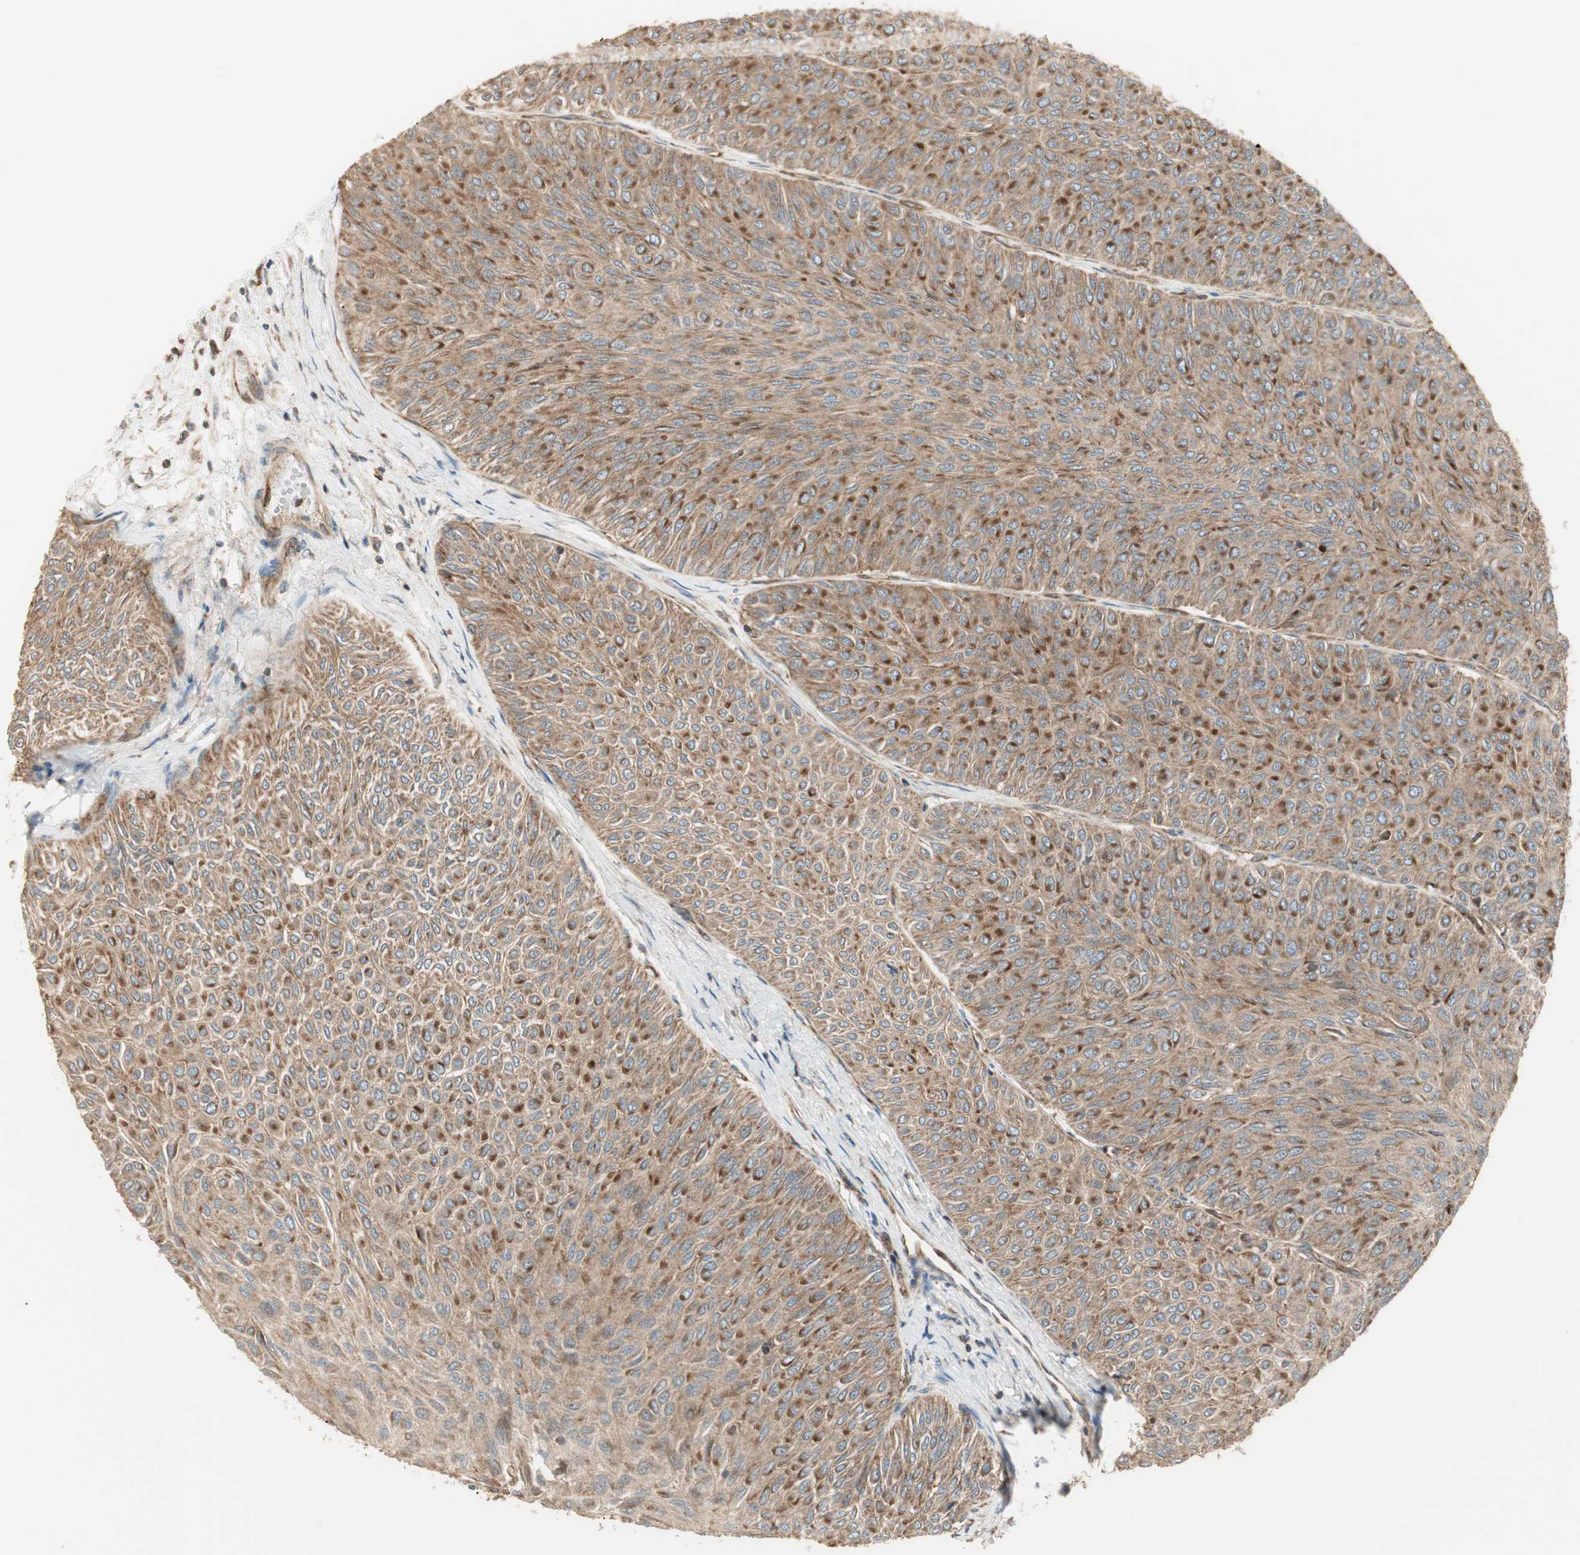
{"staining": {"intensity": "moderate", "quantity": ">75%", "location": "cytoplasmic/membranous"}, "tissue": "urothelial cancer", "cell_type": "Tumor cells", "image_type": "cancer", "snomed": [{"axis": "morphology", "description": "Urothelial carcinoma, Low grade"}, {"axis": "topography", "description": "Urinary bladder"}], "caption": "Immunohistochemistry (IHC) (DAB) staining of human urothelial cancer demonstrates moderate cytoplasmic/membranous protein staining in about >75% of tumor cells.", "gene": "CTTNBP2NL", "patient": {"sex": "male", "age": 78}}